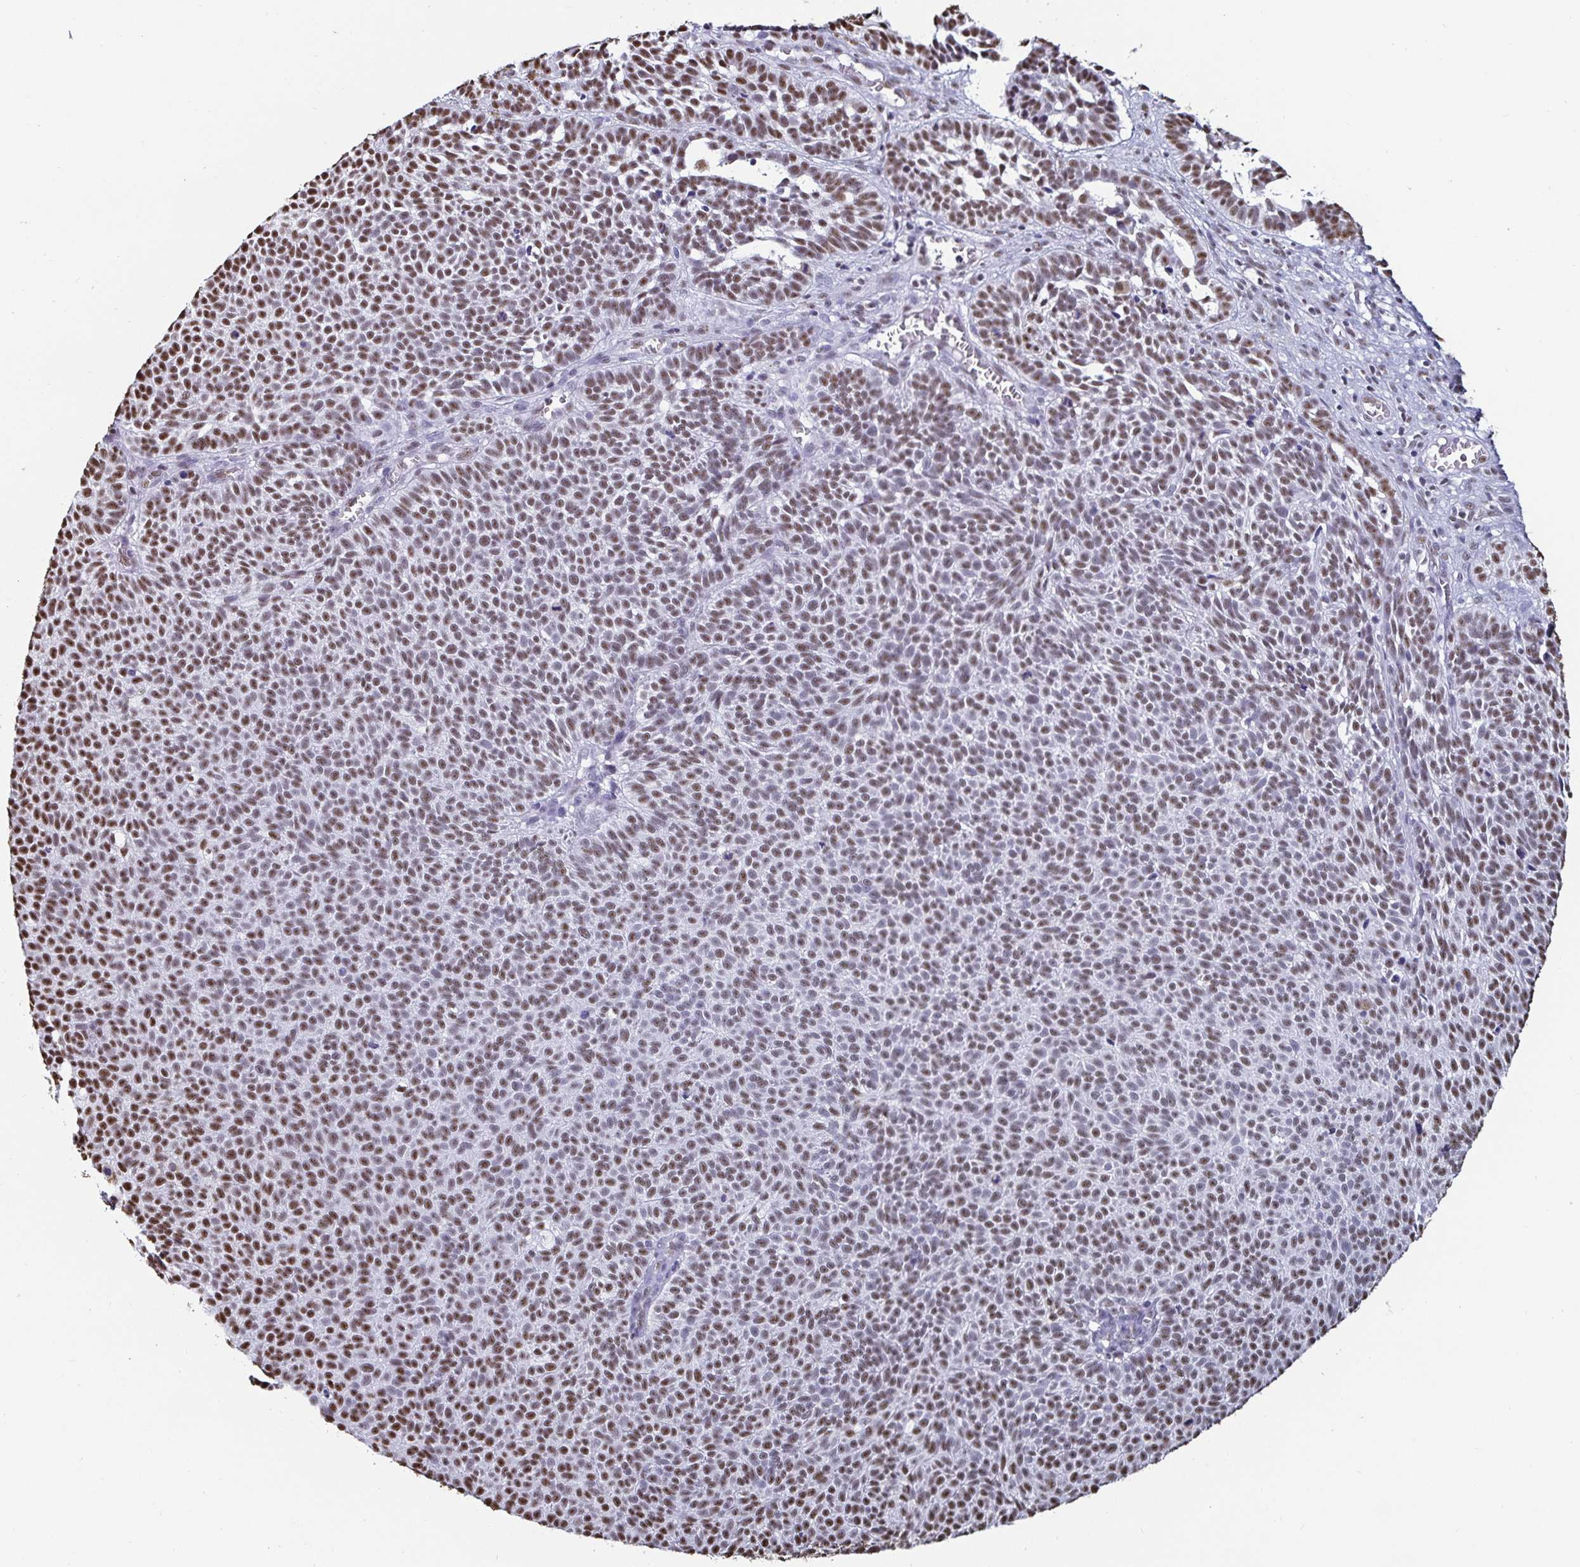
{"staining": {"intensity": "moderate", "quantity": ">75%", "location": "nuclear"}, "tissue": "skin cancer", "cell_type": "Tumor cells", "image_type": "cancer", "snomed": [{"axis": "morphology", "description": "Basal cell carcinoma"}, {"axis": "topography", "description": "Skin"}], "caption": "The micrograph shows a brown stain indicating the presence of a protein in the nuclear of tumor cells in skin basal cell carcinoma.", "gene": "DDX39B", "patient": {"sex": "male", "age": 63}}